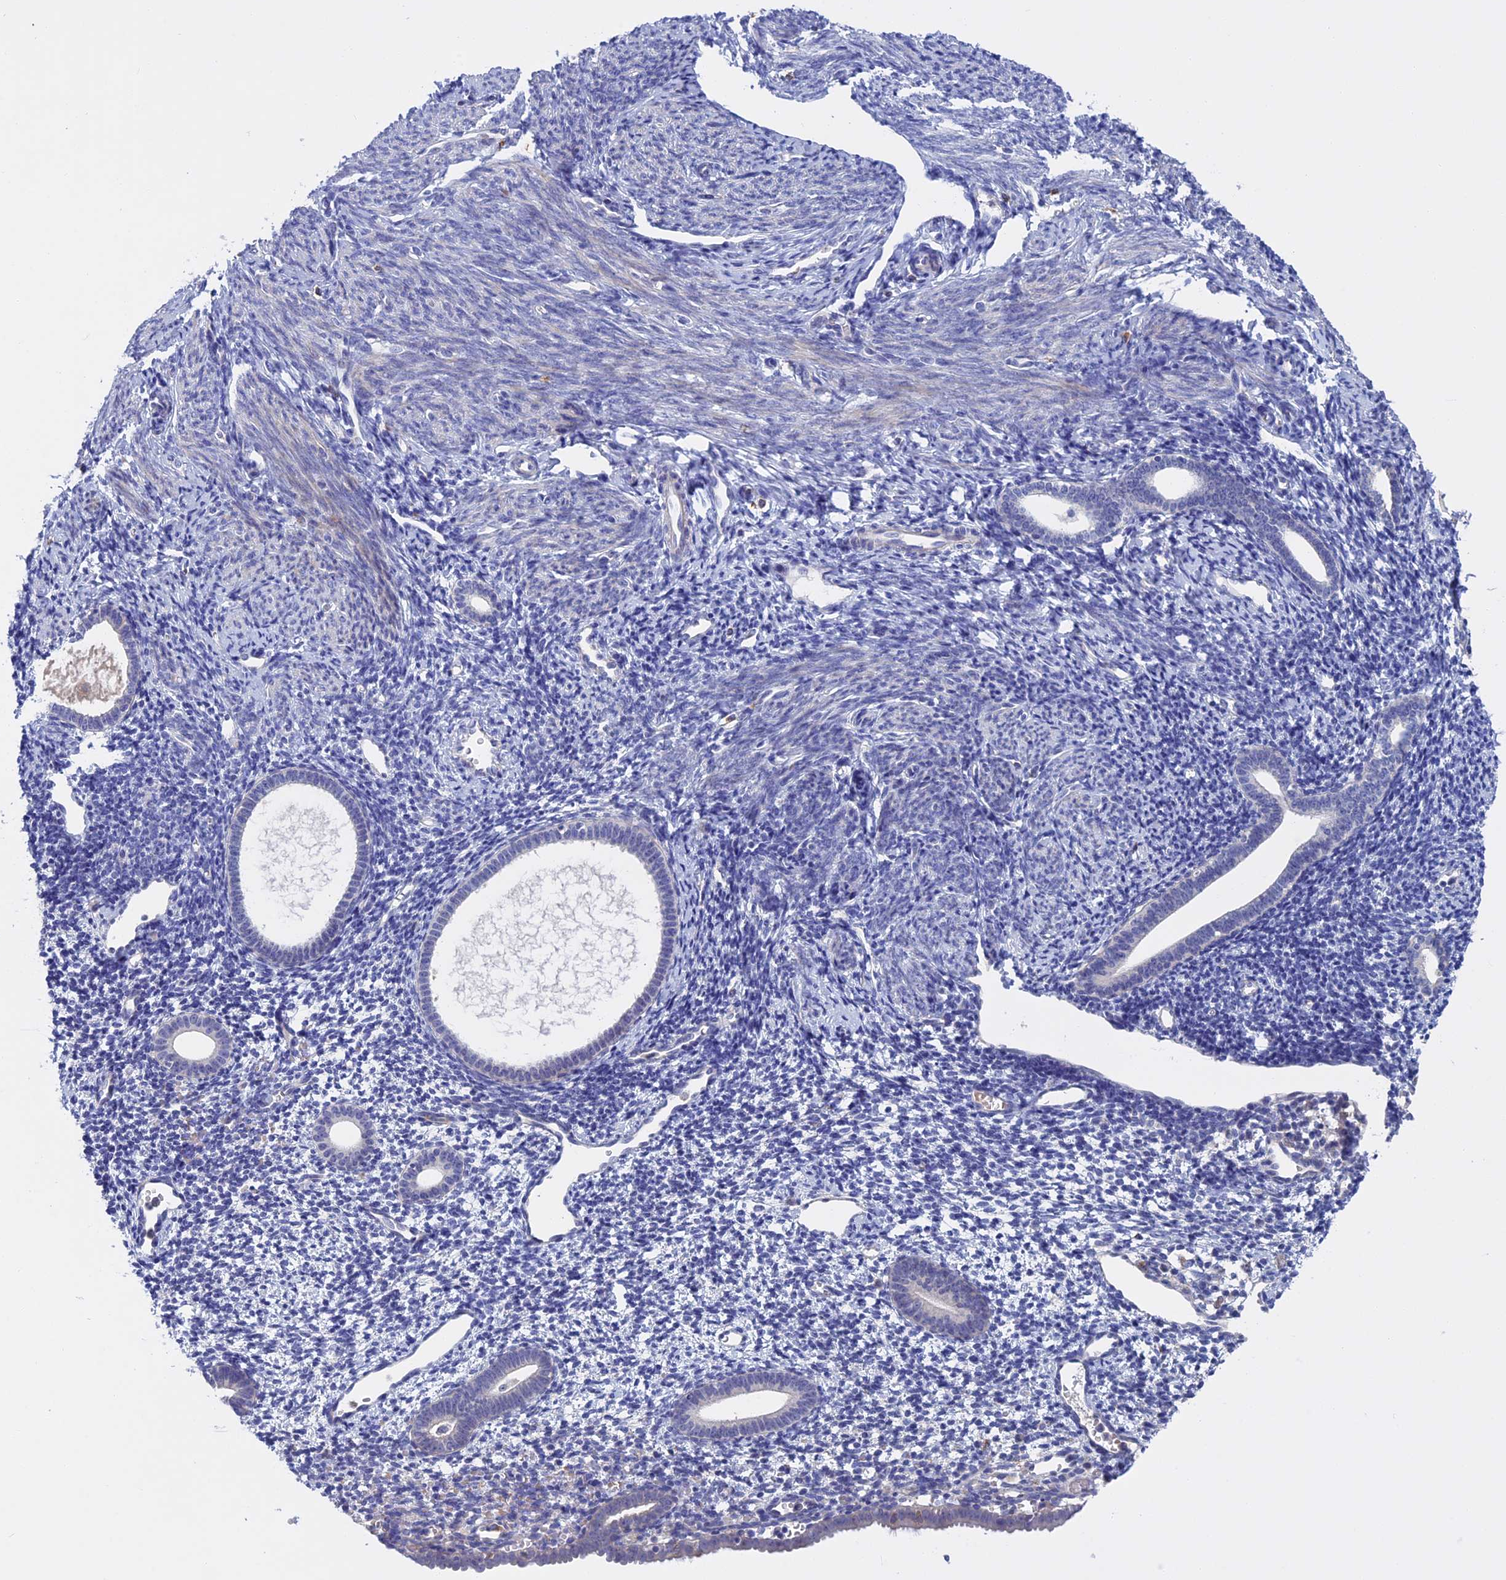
{"staining": {"intensity": "negative", "quantity": "none", "location": "none"}, "tissue": "endometrium", "cell_type": "Cells in endometrial stroma", "image_type": "normal", "snomed": [{"axis": "morphology", "description": "Normal tissue, NOS"}, {"axis": "topography", "description": "Endometrium"}], "caption": "The image demonstrates no staining of cells in endometrial stroma in unremarkable endometrium.", "gene": "SLC2A6", "patient": {"sex": "female", "age": 56}}